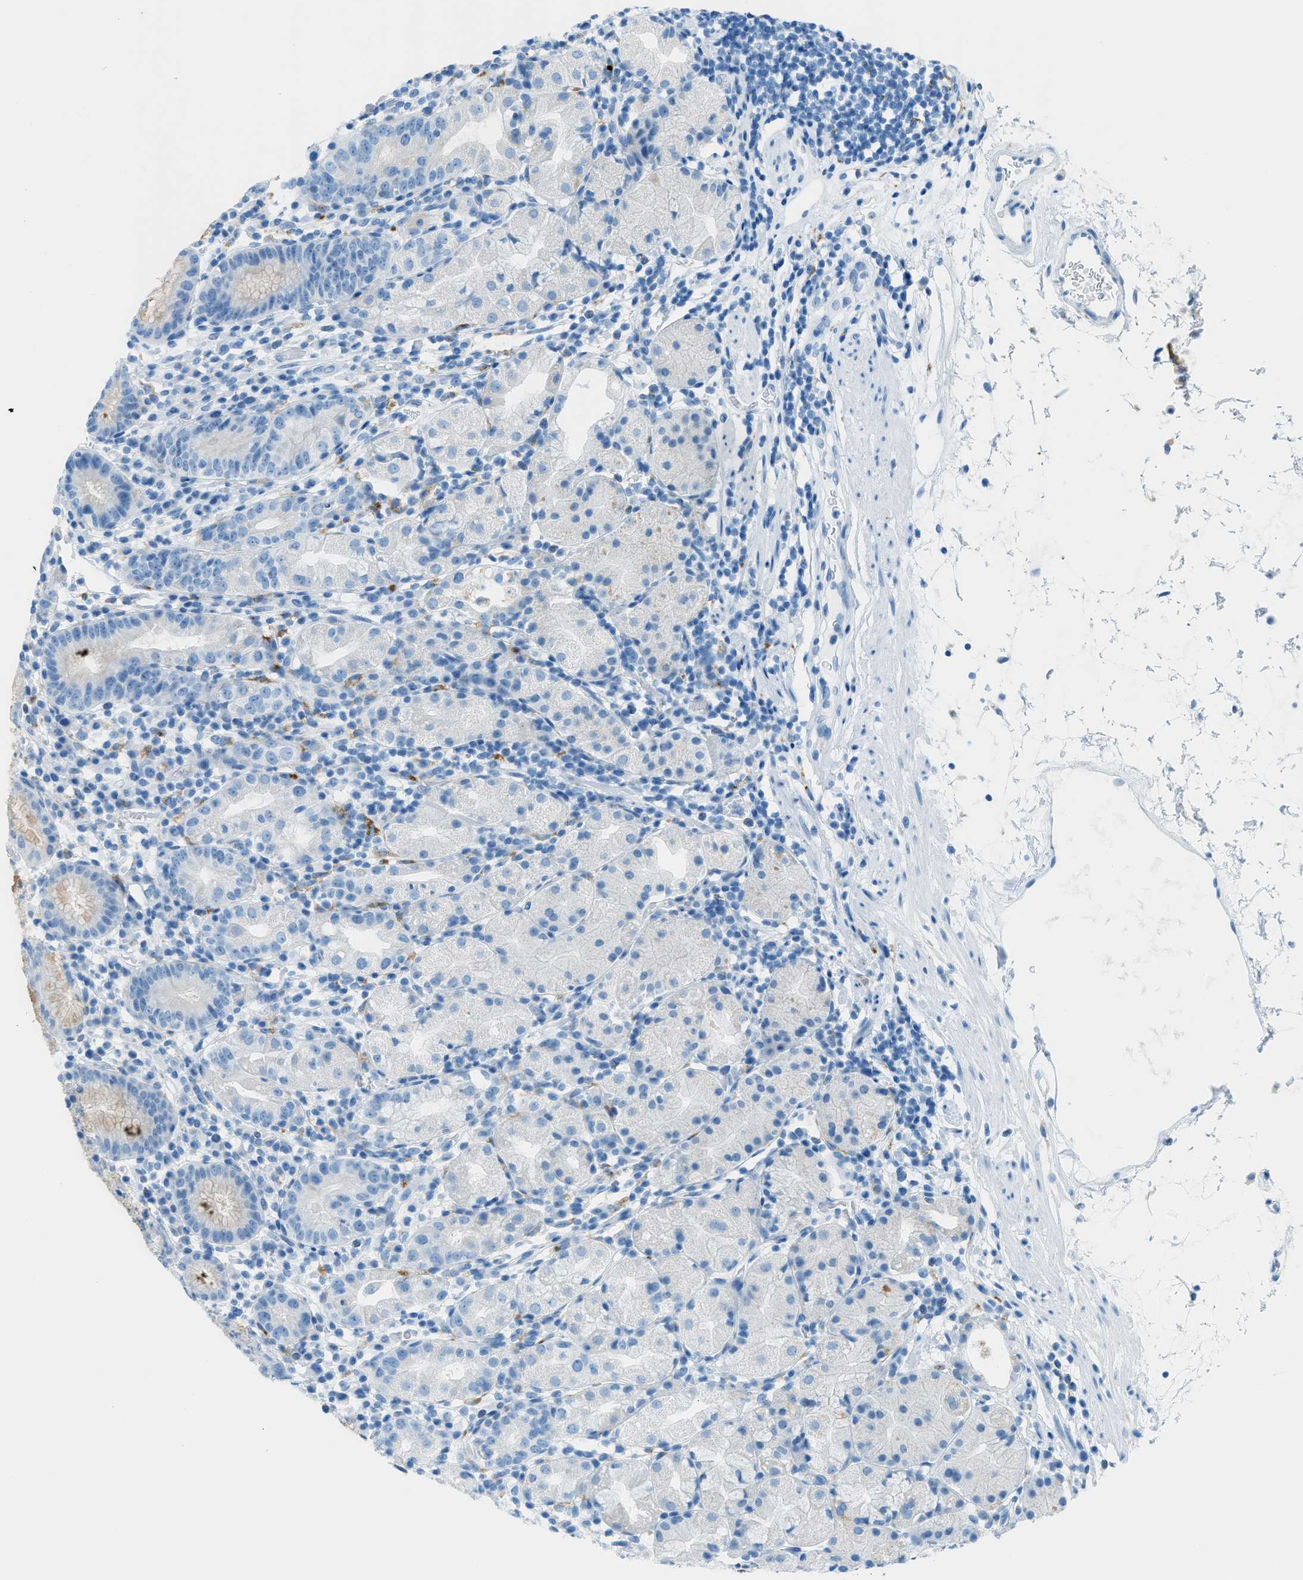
{"staining": {"intensity": "negative", "quantity": "none", "location": "none"}, "tissue": "stomach", "cell_type": "Glandular cells", "image_type": "normal", "snomed": [{"axis": "morphology", "description": "Normal tissue, NOS"}, {"axis": "topography", "description": "Stomach"}, {"axis": "topography", "description": "Stomach, lower"}], "caption": "This image is of unremarkable stomach stained with IHC to label a protein in brown with the nuclei are counter-stained blue. There is no staining in glandular cells.", "gene": "C21orf62", "patient": {"sex": "female", "age": 75}}